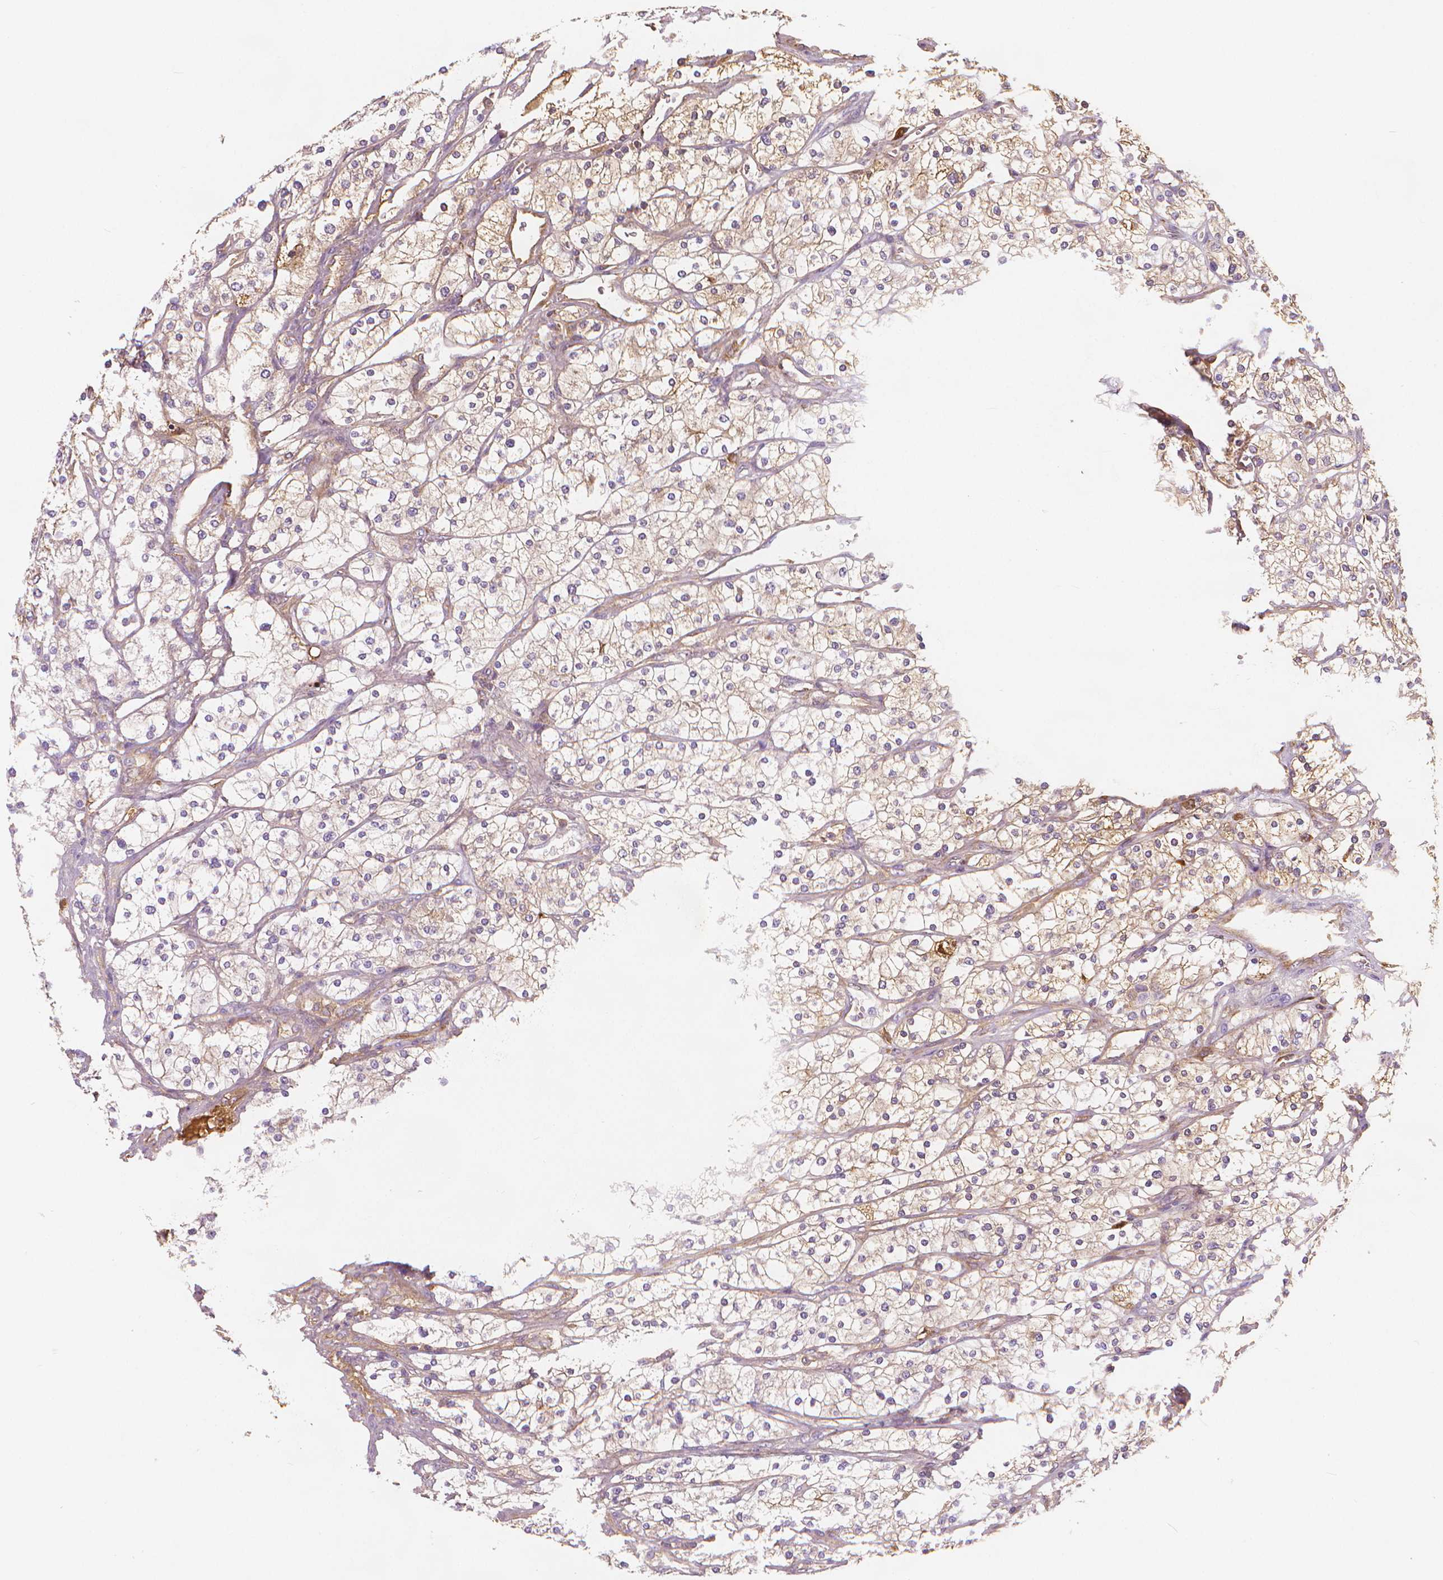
{"staining": {"intensity": "weak", "quantity": ">75%", "location": "cytoplasmic/membranous"}, "tissue": "renal cancer", "cell_type": "Tumor cells", "image_type": "cancer", "snomed": [{"axis": "morphology", "description": "Adenocarcinoma, NOS"}, {"axis": "topography", "description": "Kidney"}], "caption": "An IHC histopathology image of tumor tissue is shown. Protein staining in brown highlights weak cytoplasmic/membranous positivity in adenocarcinoma (renal) within tumor cells.", "gene": "APOA4", "patient": {"sex": "male", "age": 80}}